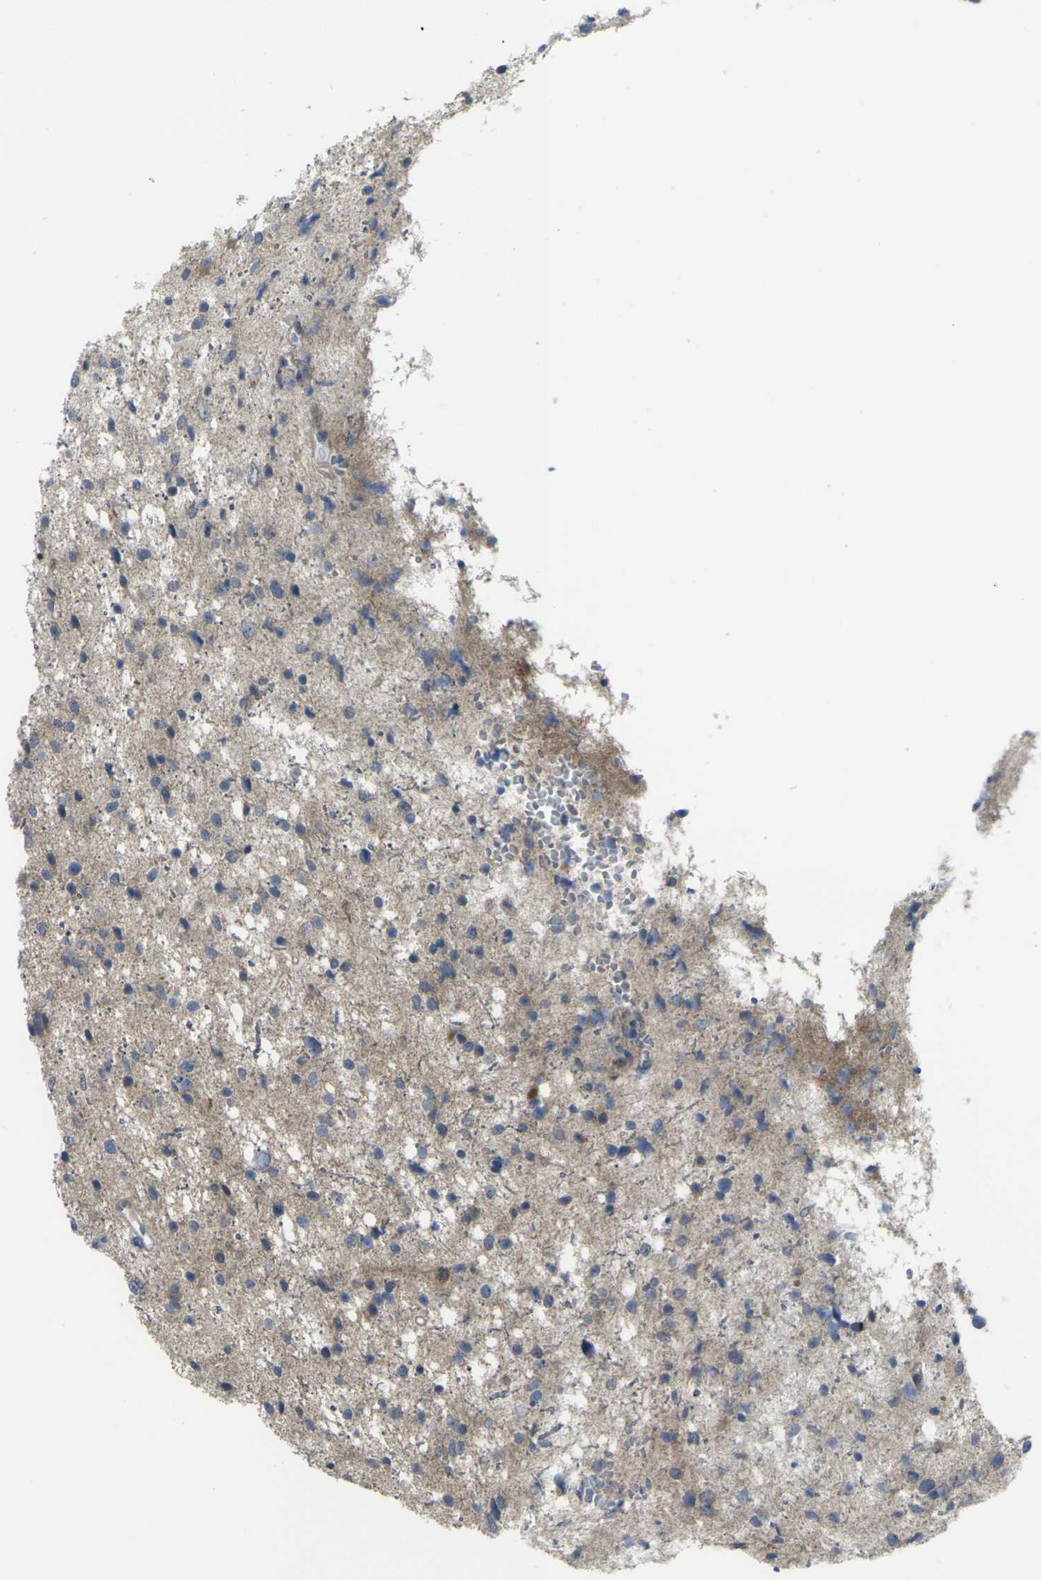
{"staining": {"intensity": "weak", "quantity": ">75%", "location": "cytoplasmic/membranous"}, "tissue": "glioma", "cell_type": "Tumor cells", "image_type": "cancer", "snomed": [{"axis": "morphology", "description": "Glioma, malignant, Low grade"}, {"axis": "topography", "description": "Brain"}], "caption": "IHC histopathology image of neoplastic tissue: human malignant glioma (low-grade) stained using immunohistochemistry exhibits low levels of weak protein expression localized specifically in the cytoplasmic/membranous of tumor cells, appearing as a cytoplasmic/membranous brown color.", "gene": "CCR10", "patient": {"sex": "female", "age": 37}}